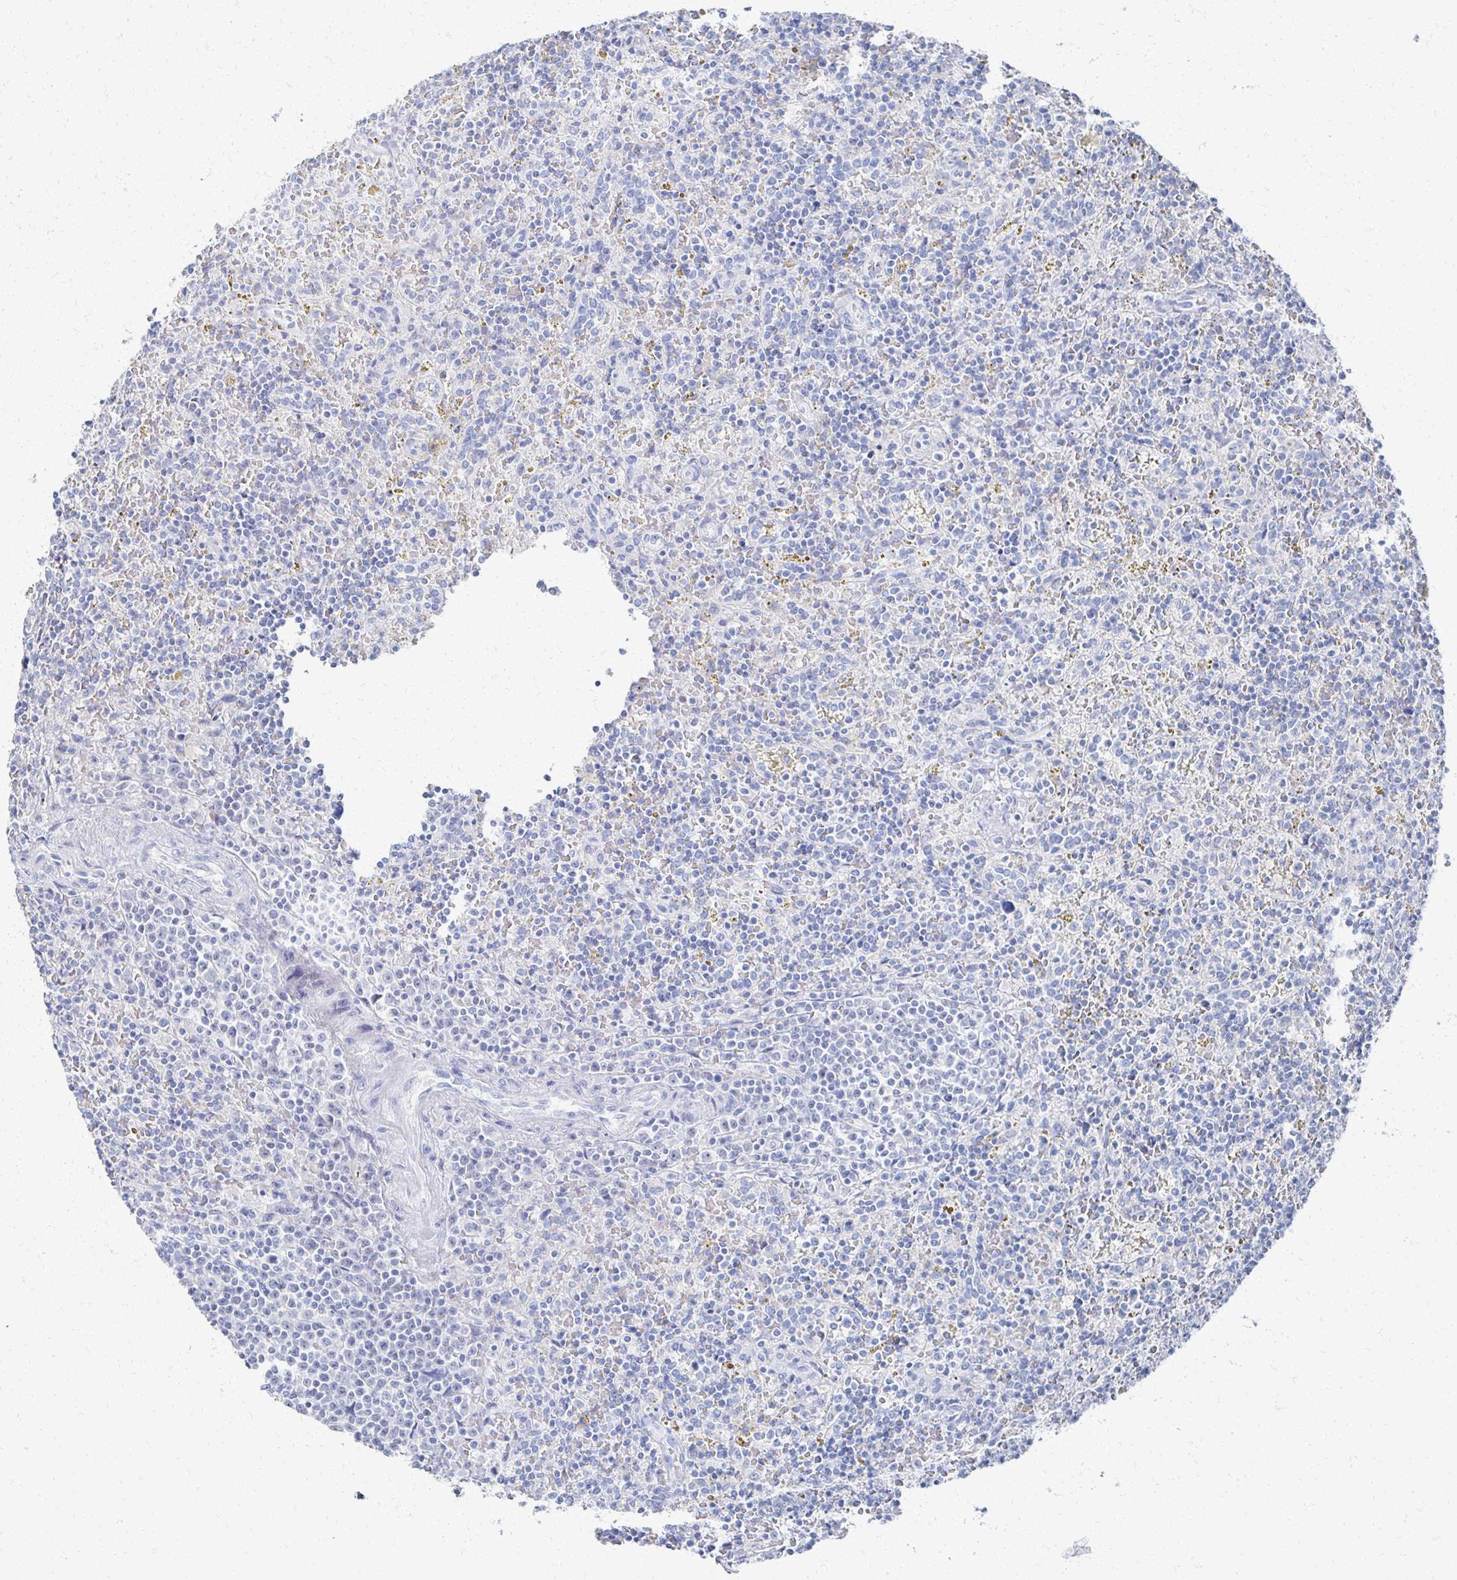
{"staining": {"intensity": "negative", "quantity": "none", "location": "none"}, "tissue": "lymphoma", "cell_type": "Tumor cells", "image_type": "cancer", "snomed": [{"axis": "morphology", "description": "Malignant lymphoma, non-Hodgkin's type, Low grade"}, {"axis": "topography", "description": "Spleen"}], "caption": "IHC of human malignant lymphoma, non-Hodgkin's type (low-grade) reveals no staining in tumor cells.", "gene": "PRR20A", "patient": {"sex": "male", "age": 67}}